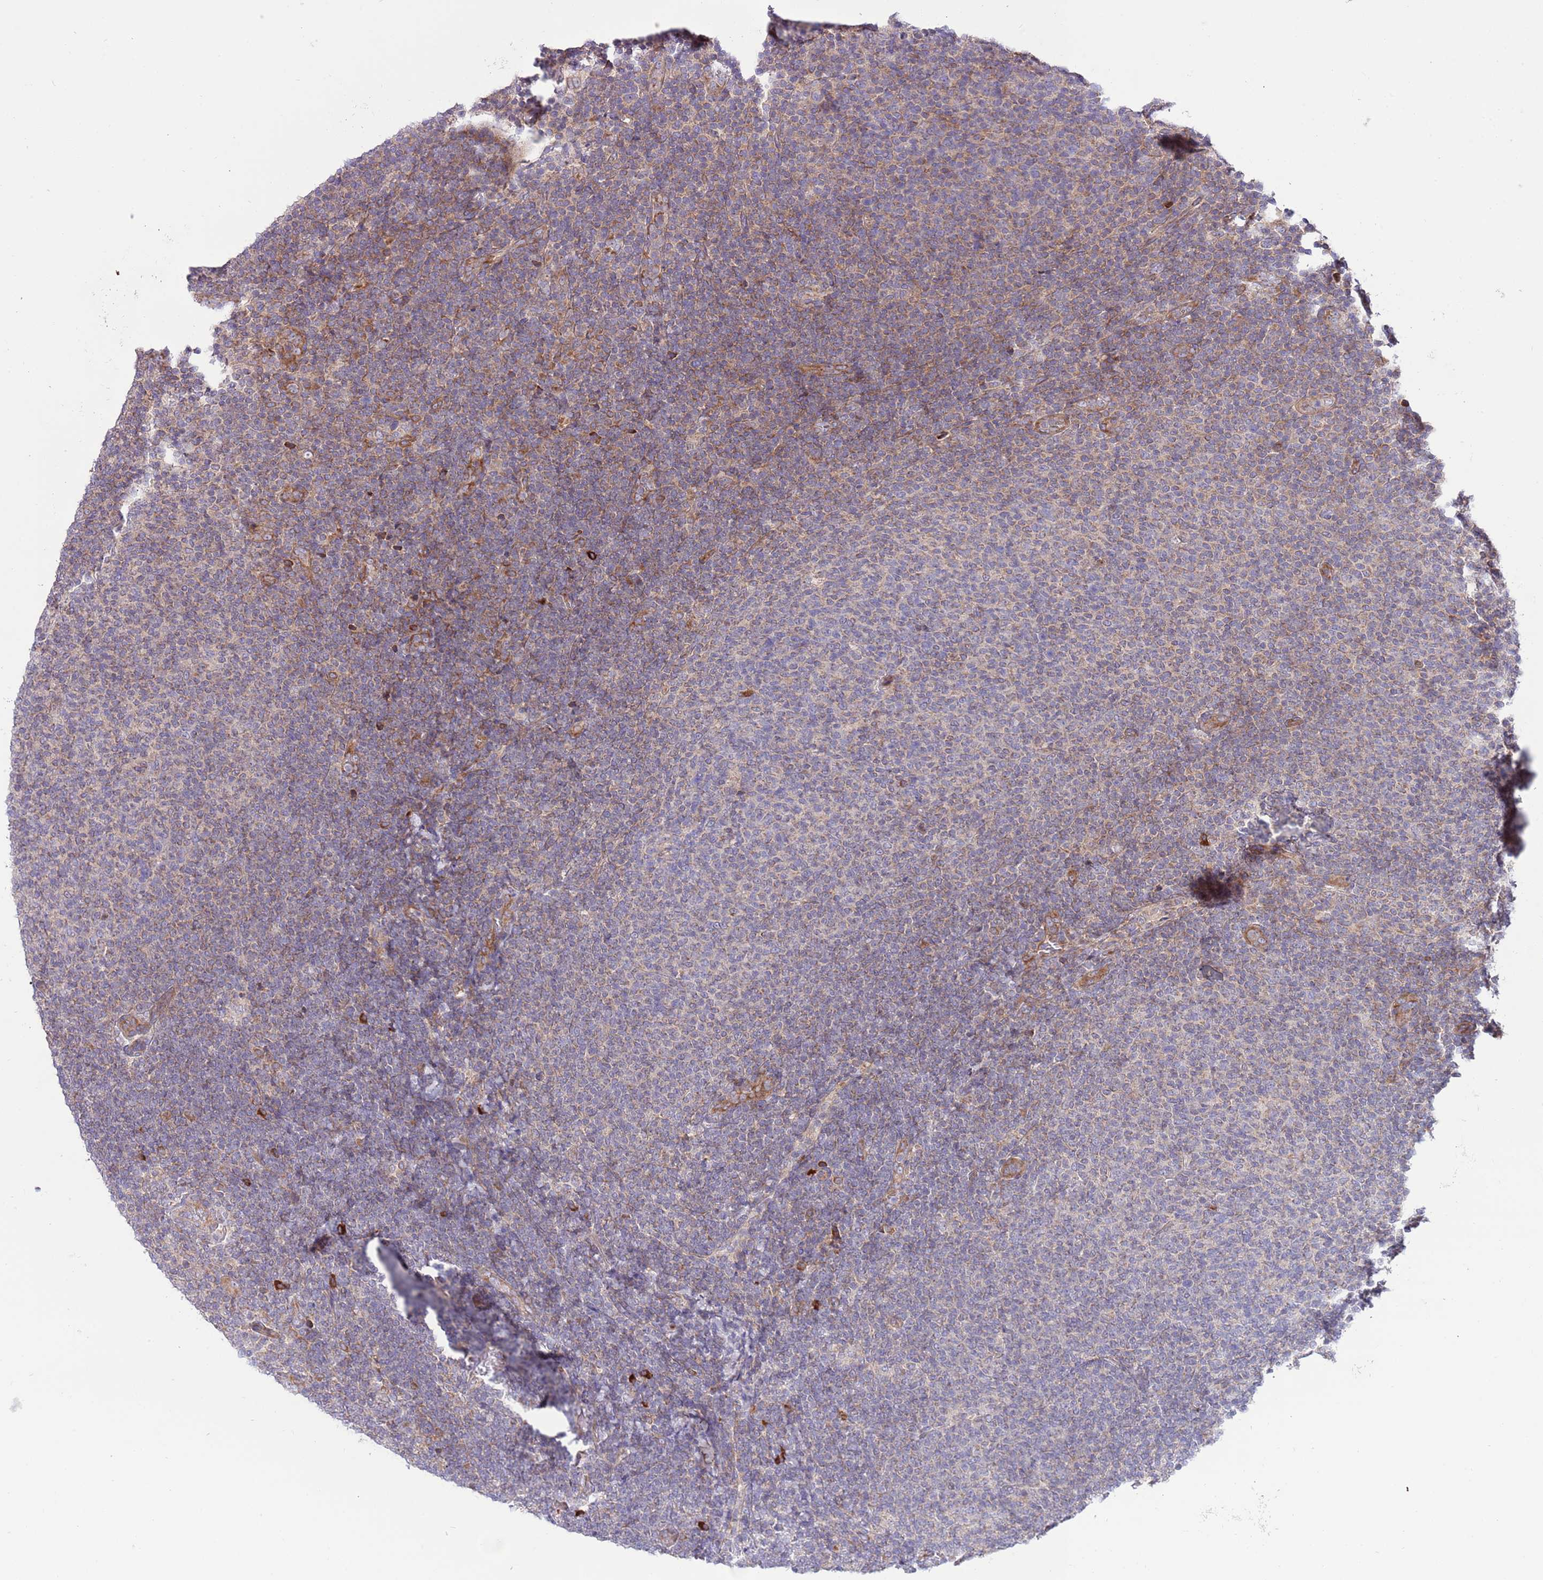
{"staining": {"intensity": "weak", "quantity": "<25%", "location": "cytoplasmic/membranous"}, "tissue": "lymphoma", "cell_type": "Tumor cells", "image_type": "cancer", "snomed": [{"axis": "morphology", "description": "Malignant lymphoma, non-Hodgkin's type, Low grade"}, {"axis": "topography", "description": "Lymph node"}], "caption": "High magnification brightfield microscopy of low-grade malignant lymphoma, non-Hodgkin's type stained with DAB (3,3'-diaminobenzidine) (brown) and counterstained with hematoxylin (blue): tumor cells show no significant expression.", "gene": "DAND5", "patient": {"sex": "male", "age": 66}}